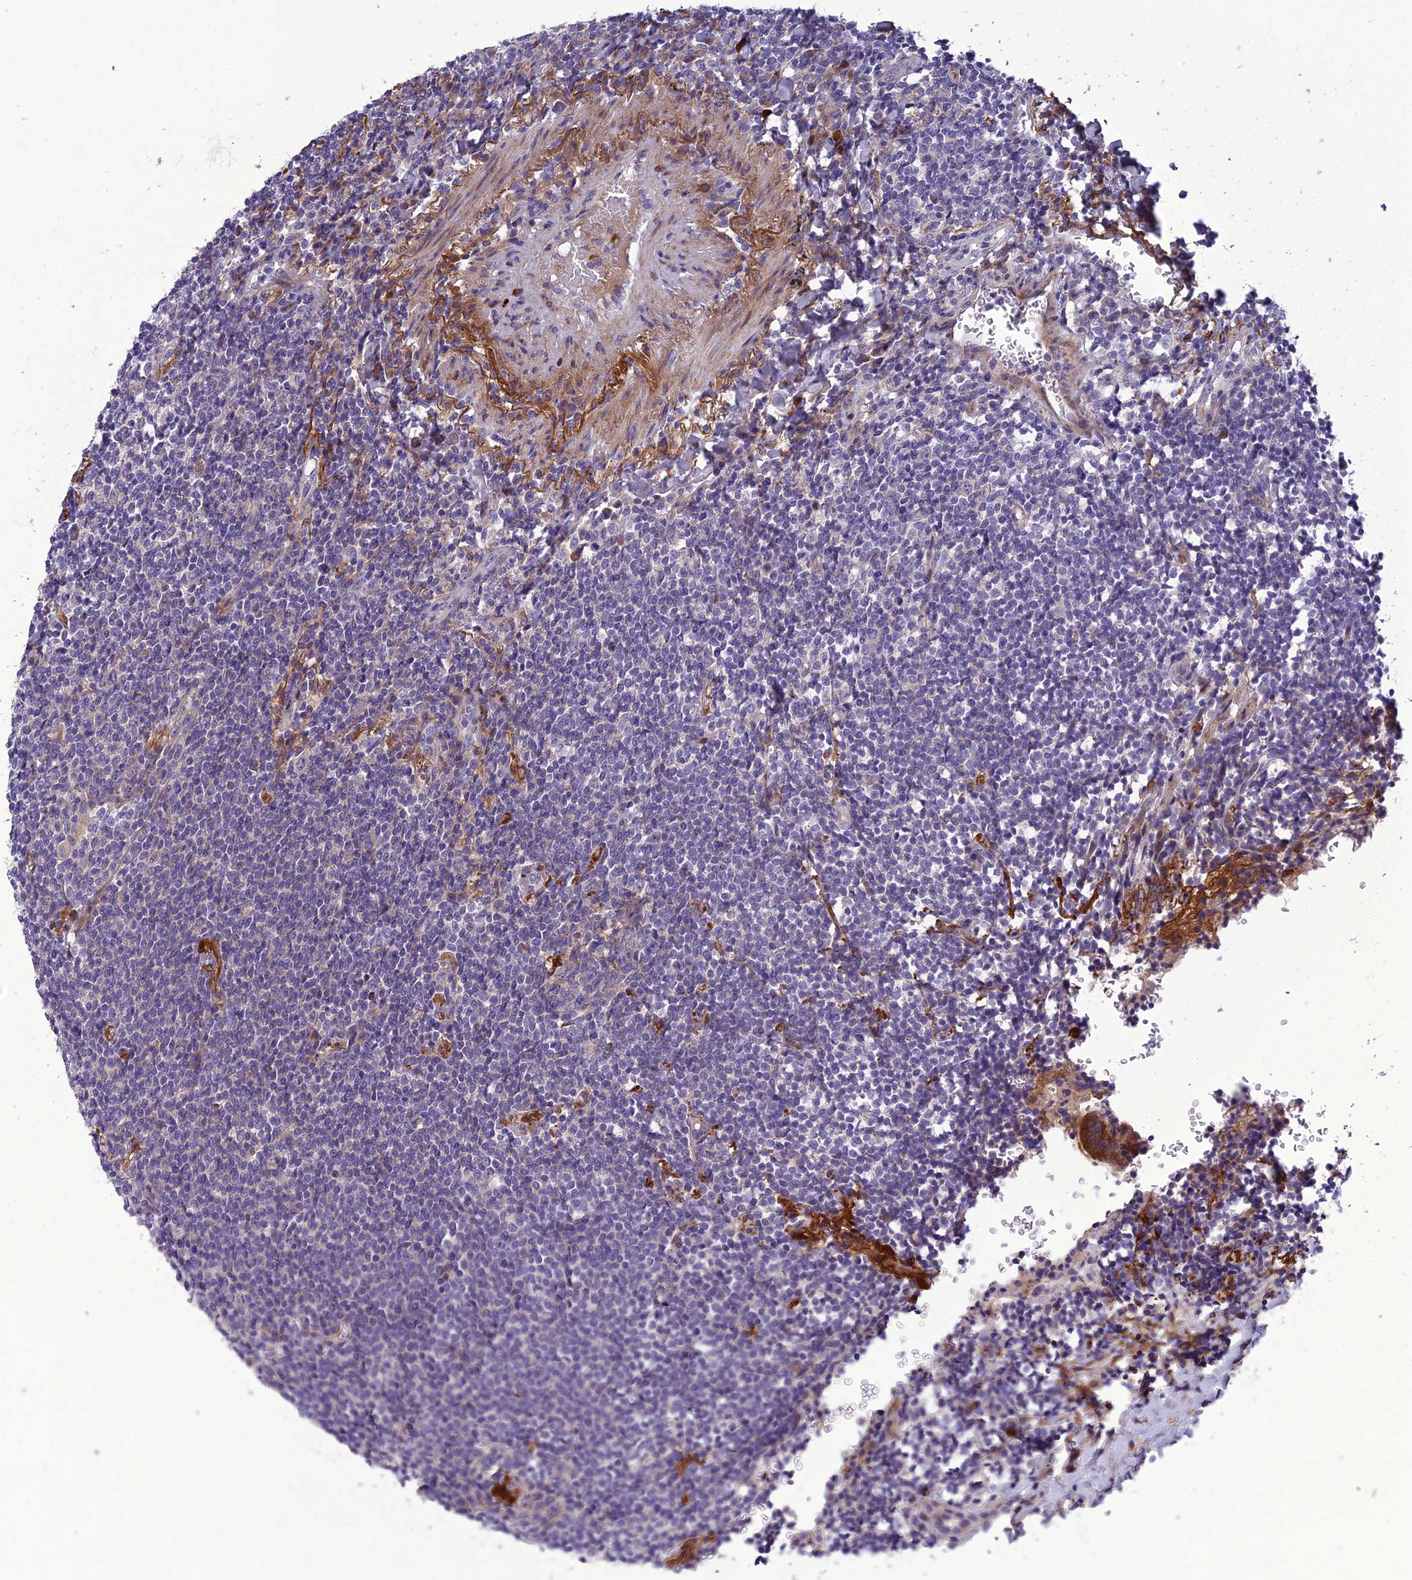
{"staining": {"intensity": "negative", "quantity": "none", "location": "none"}, "tissue": "lymphoma", "cell_type": "Tumor cells", "image_type": "cancer", "snomed": [{"axis": "morphology", "description": "Malignant lymphoma, non-Hodgkin's type, Low grade"}, {"axis": "topography", "description": "Lung"}], "caption": "DAB immunohistochemical staining of lymphoma reveals no significant staining in tumor cells. (IHC, brightfield microscopy, high magnification).", "gene": "ADIPOR2", "patient": {"sex": "female", "age": 71}}